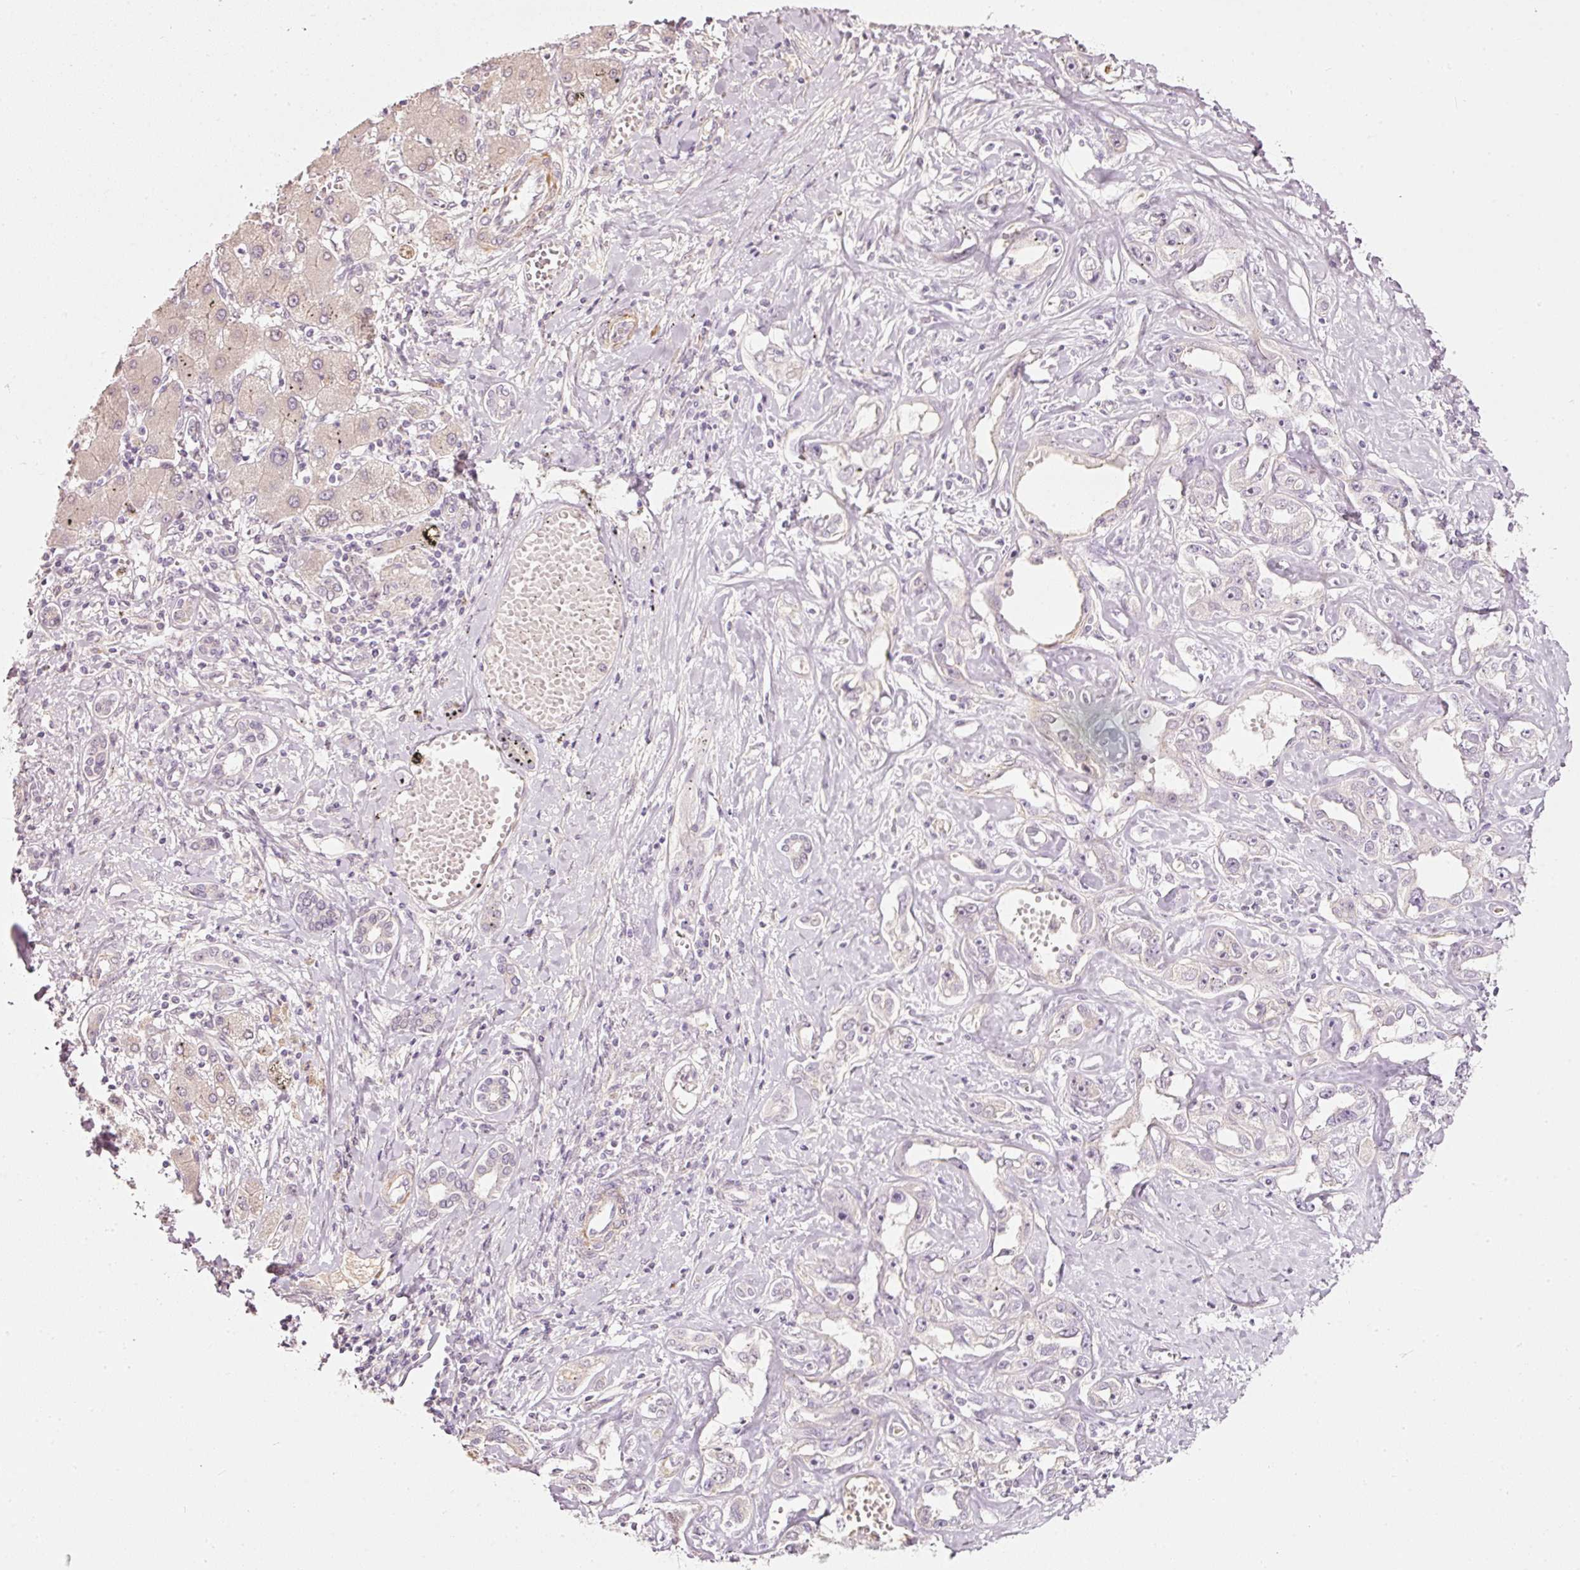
{"staining": {"intensity": "negative", "quantity": "none", "location": "none"}, "tissue": "liver cancer", "cell_type": "Tumor cells", "image_type": "cancer", "snomed": [{"axis": "morphology", "description": "Cholangiocarcinoma"}, {"axis": "topography", "description": "Liver"}], "caption": "An immunohistochemistry (IHC) photomicrograph of cholangiocarcinoma (liver) is shown. There is no staining in tumor cells of cholangiocarcinoma (liver). Nuclei are stained in blue.", "gene": "TOGARAM1", "patient": {"sex": "male", "age": 59}}